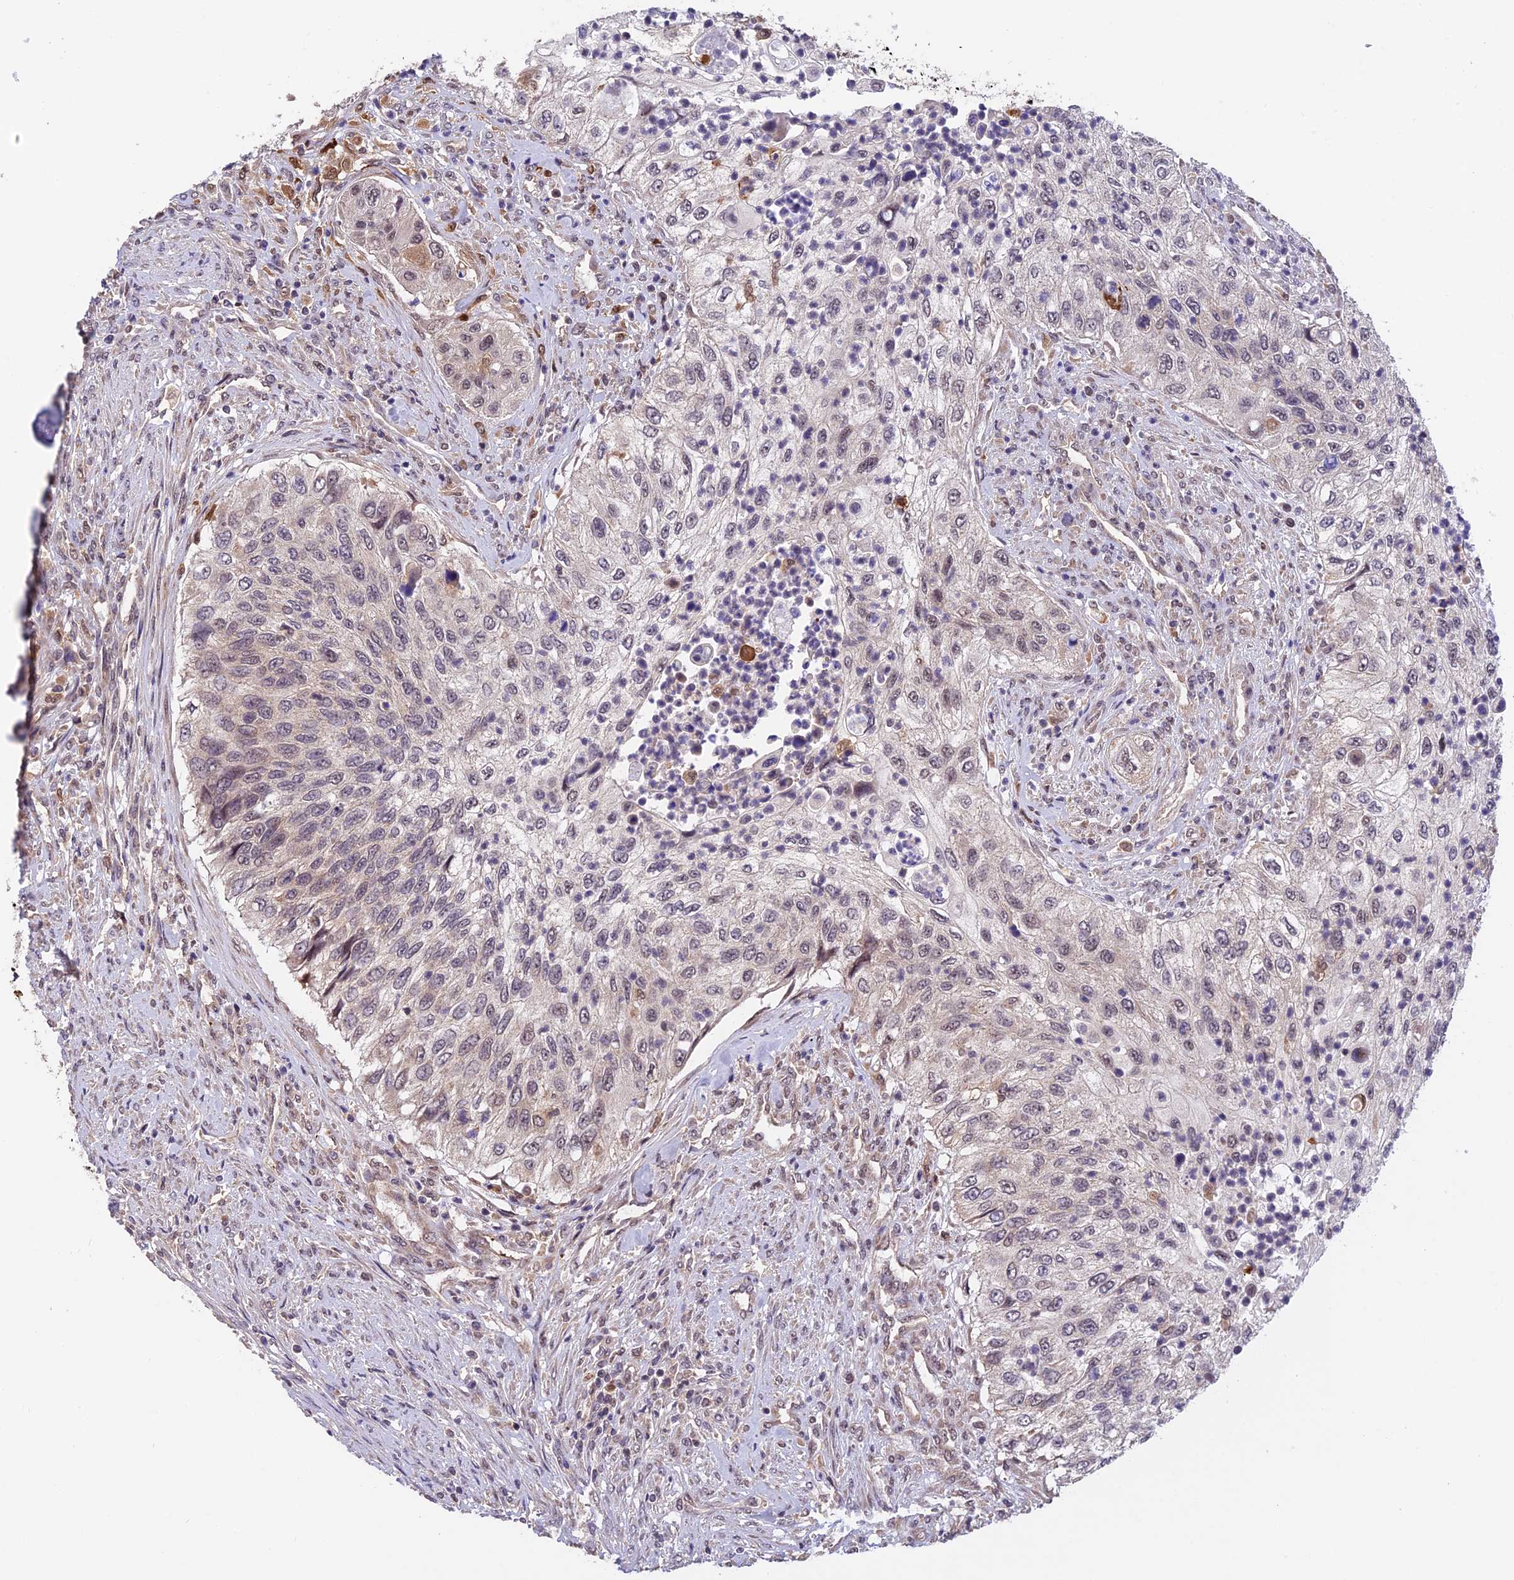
{"staining": {"intensity": "negative", "quantity": "none", "location": "none"}, "tissue": "urothelial cancer", "cell_type": "Tumor cells", "image_type": "cancer", "snomed": [{"axis": "morphology", "description": "Urothelial carcinoma, High grade"}, {"axis": "topography", "description": "Urinary bladder"}], "caption": "Tumor cells show no significant protein expression in high-grade urothelial carcinoma.", "gene": "MNS1", "patient": {"sex": "female", "age": 60}}